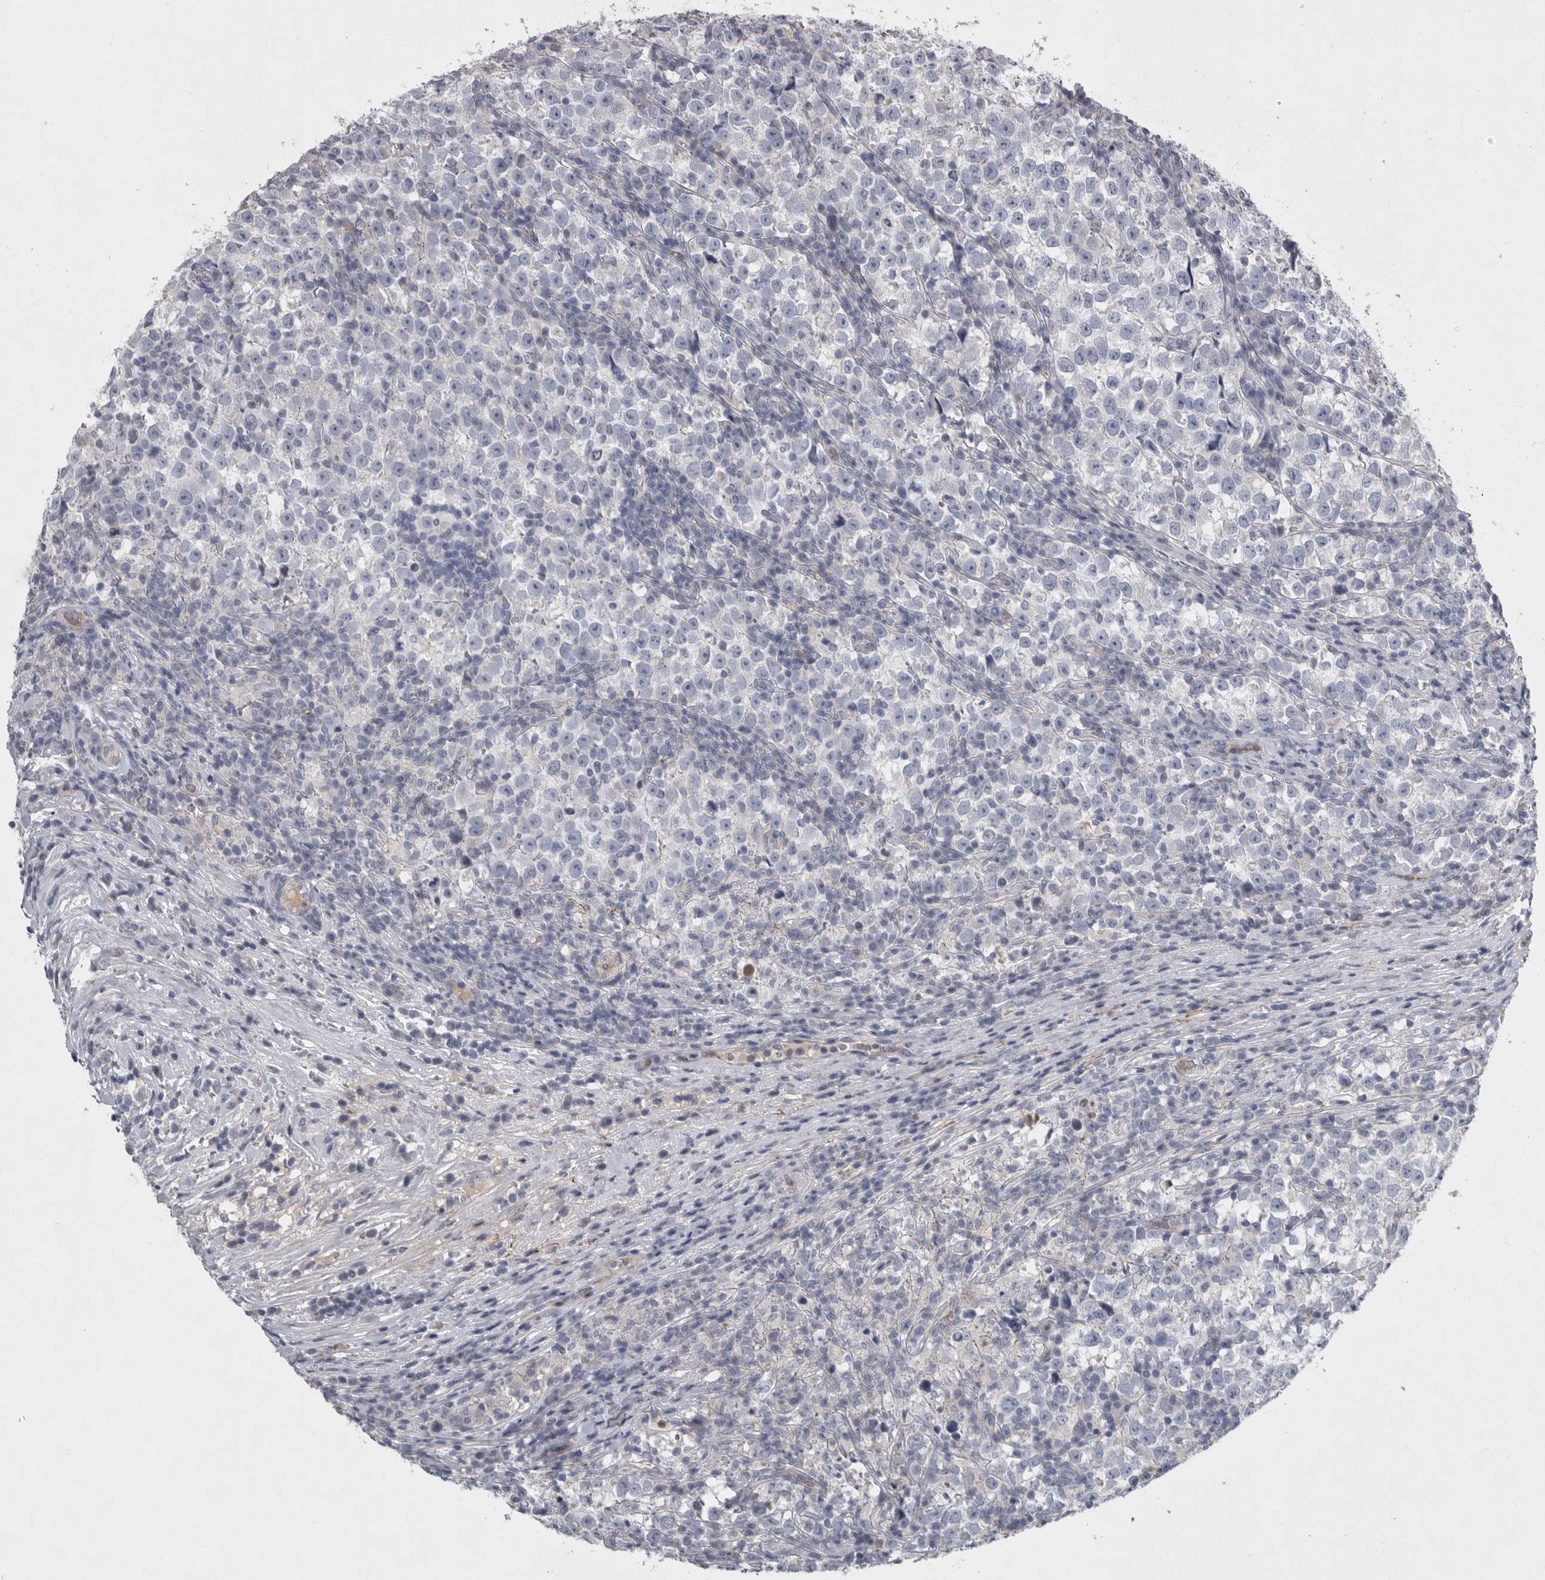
{"staining": {"intensity": "negative", "quantity": "none", "location": "none"}, "tissue": "testis cancer", "cell_type": "Tumor cells", "image_type": "cancer", "snomed": [{"axis": "morphology", "description": "Normal tissue, NOS"}, {"axis": "morphology", "description": "Seminoma, NOS"}, {"axis": "topography", "description": "Testis"}], "caption": "Testis seminoma stained for a protein using immunohistochemistry (IHC) exhibits no expression tumor cells.", "gene": "CRP", "patient": {"sex": "male", "age": 43}}